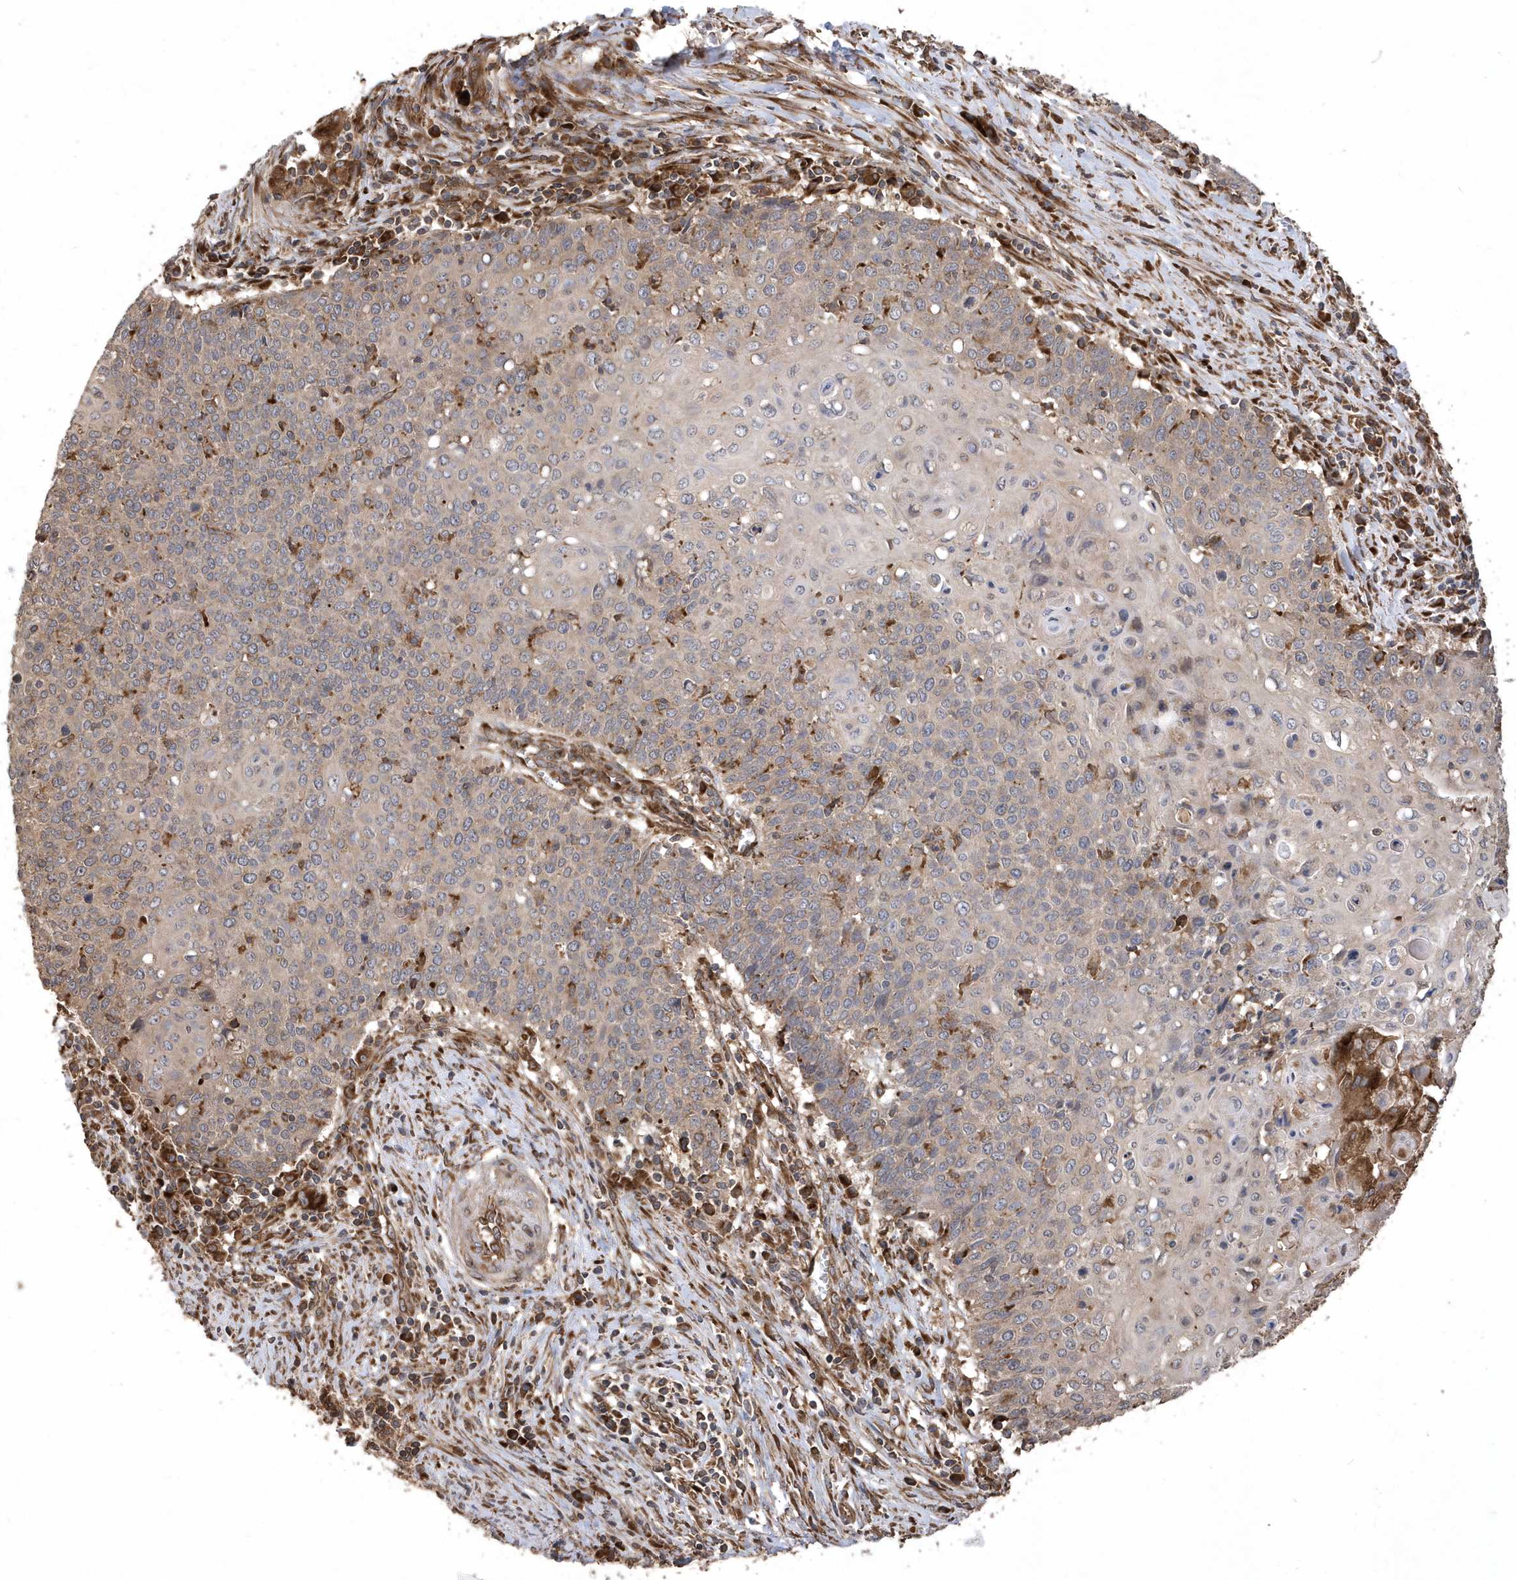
{"staining": {"intensity": "weak", "quantity": "<25%", "location": "cytoplasmic/membranous"}, "tissue": "cervical cancer", "cell_type": "Tumor cells", "image_type": "cancer", "snomed": [{"axis": "morphology", "description": "Squamous cell carcinoma, NOS"}, {"axis": "topography", "description": "Cervix"}], "caption": "Tumor cells show no significant protein staining in squamous cell carcinoma (cervical).", "gene": "WASHC5", "patient": {"sex": "female", "age": 39}}